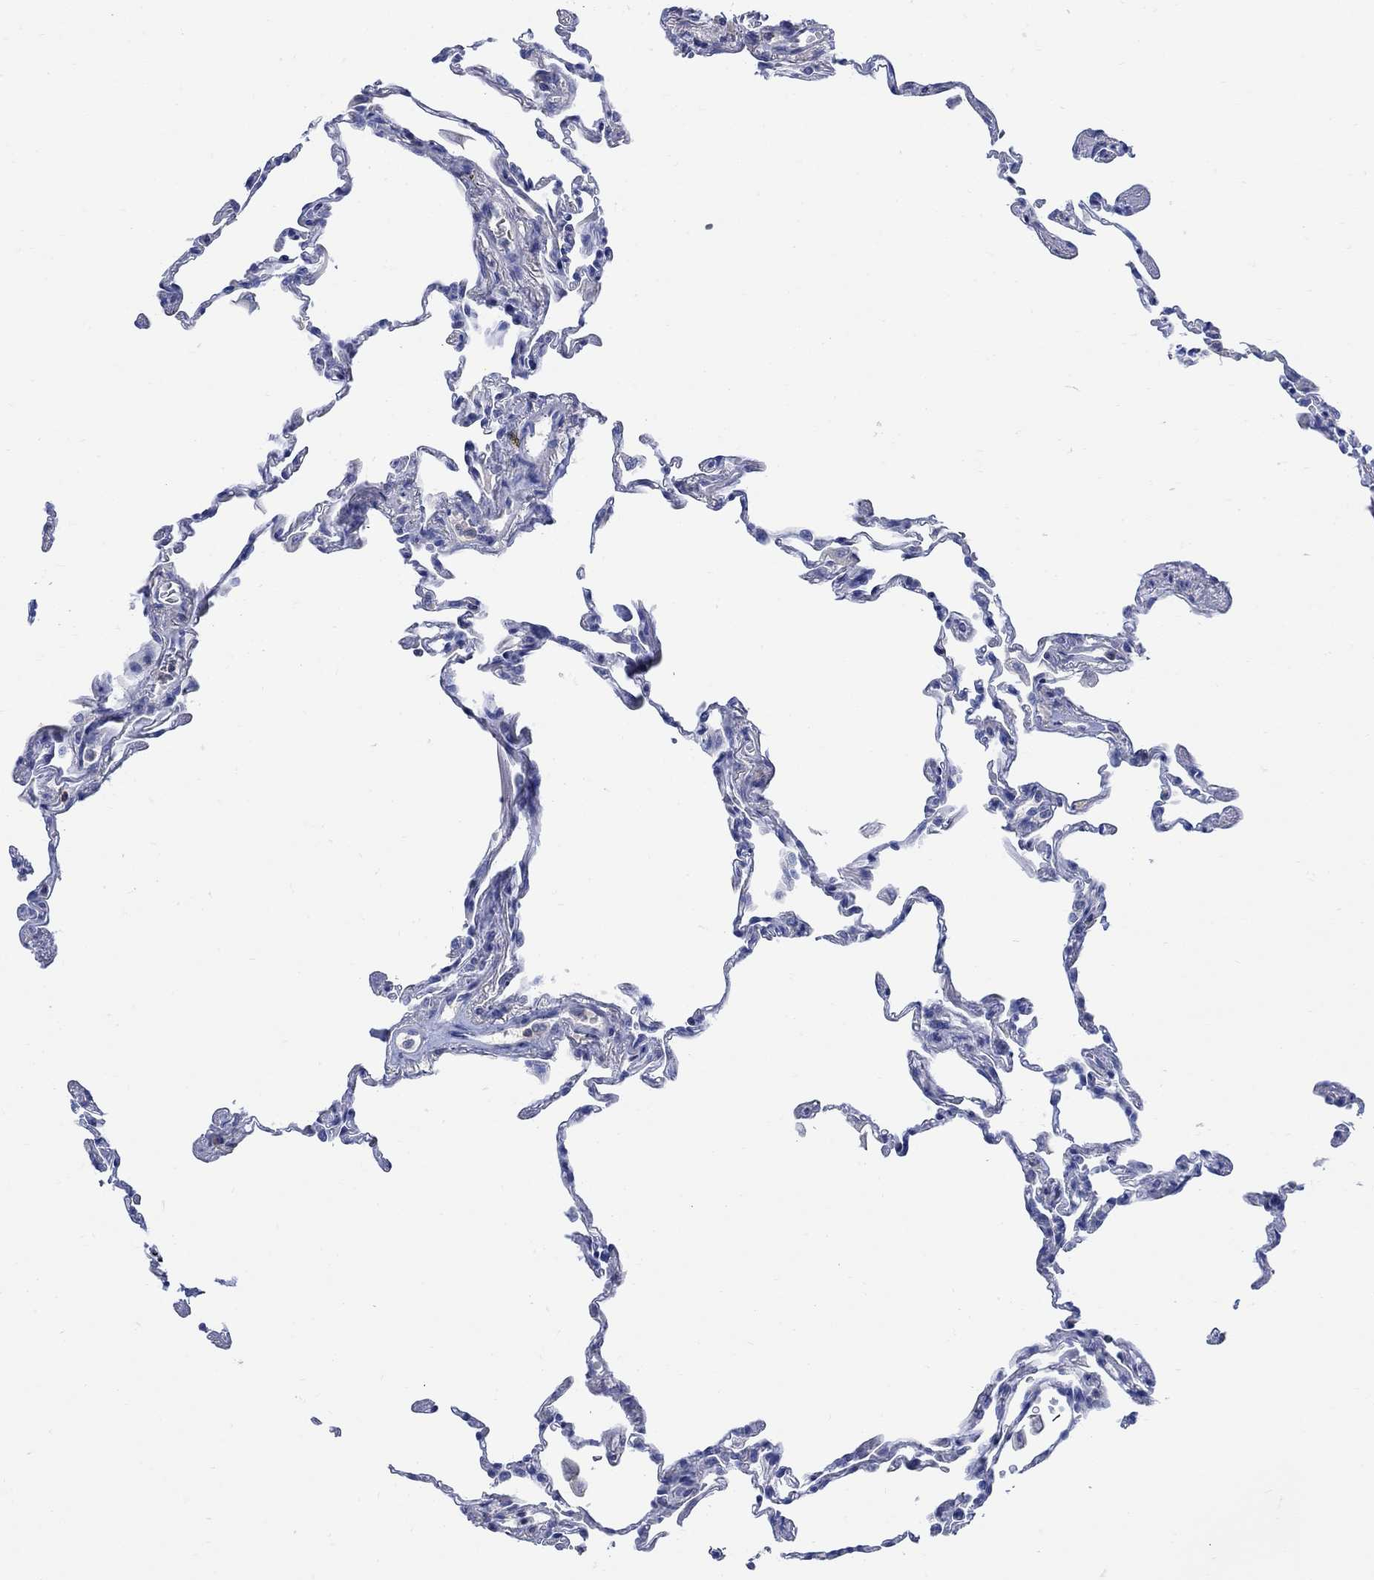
{"staining": {"intensity": "negative", "quantity": "none", "location": "none"}, "tissue": "lung", "cell_type": "Alveolar cells", "image_type": "normal", "snomed": [{"axis": "morphology", "description": "Normal tissue, NOS"}, {"axis": "topography", "description": "Lung"}], "caption": "IHC micrograph of benign human lung stained for a protein (brown), which displays no positivity in alveolar cells.", "gene": "GCM1", "patient": {"sex": "female", "age": 57}}